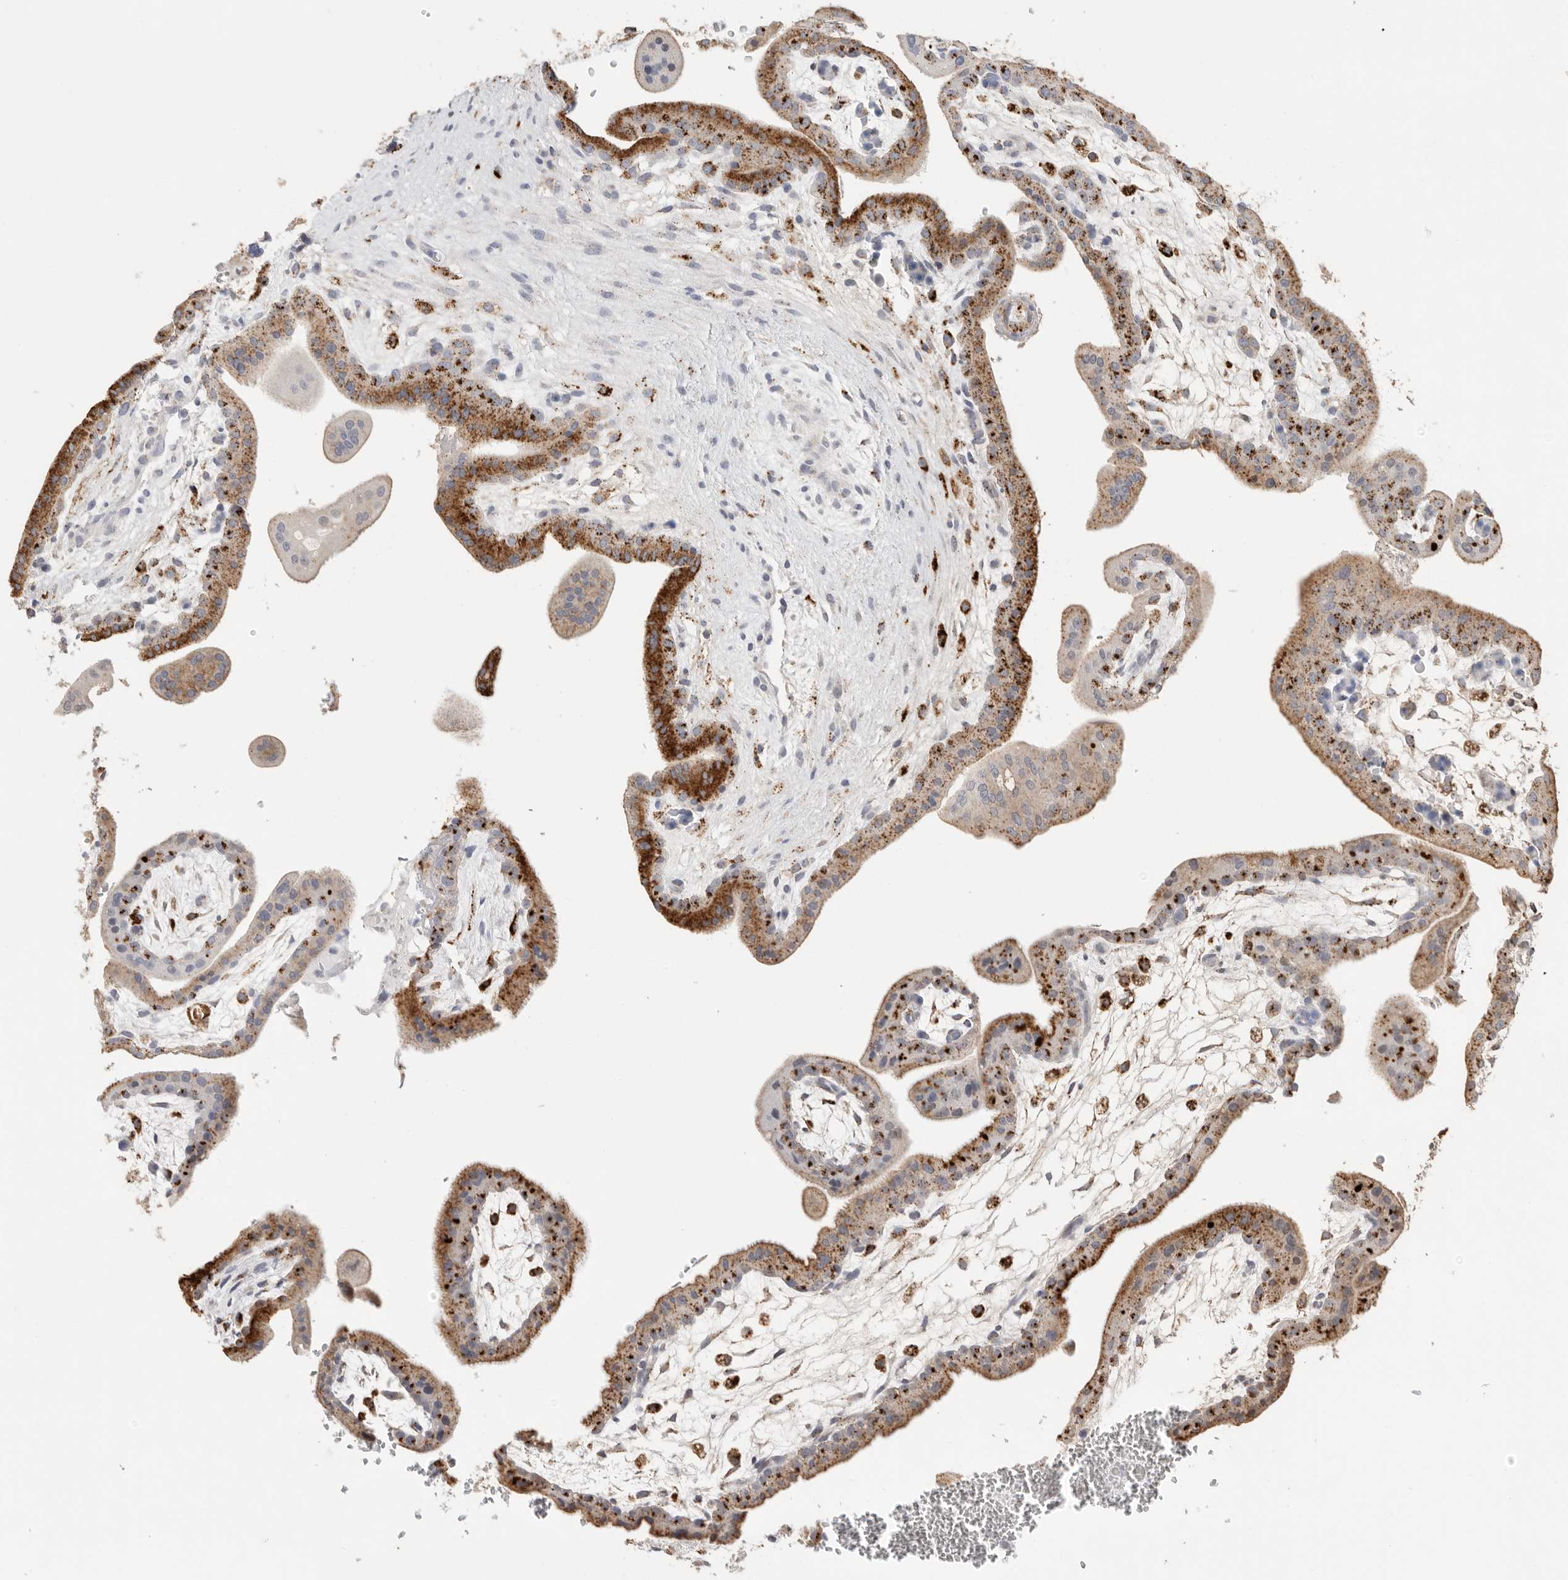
{"staining": {"intensity": "moderate", "quantity": "25%-75%", "location": "cytoplasmic/membranous"}, "tissue": "placenta", "cell_type": "Decidual cells", "image_type": "normal", "snomed": [{"axis": "morphology", "description": "Normal tissue, NOS"}, {"axis": "topography", "description": "Placenta"}], "caption": "Immunohistochemical staining of benign human placenta exhibits 25%-75% levels of moderate cytoplasmic/membranous protein staining in about 25%-75% of decidual cells.", "gene": "GGH", "patient": {"sex": "female", "age": 35}}